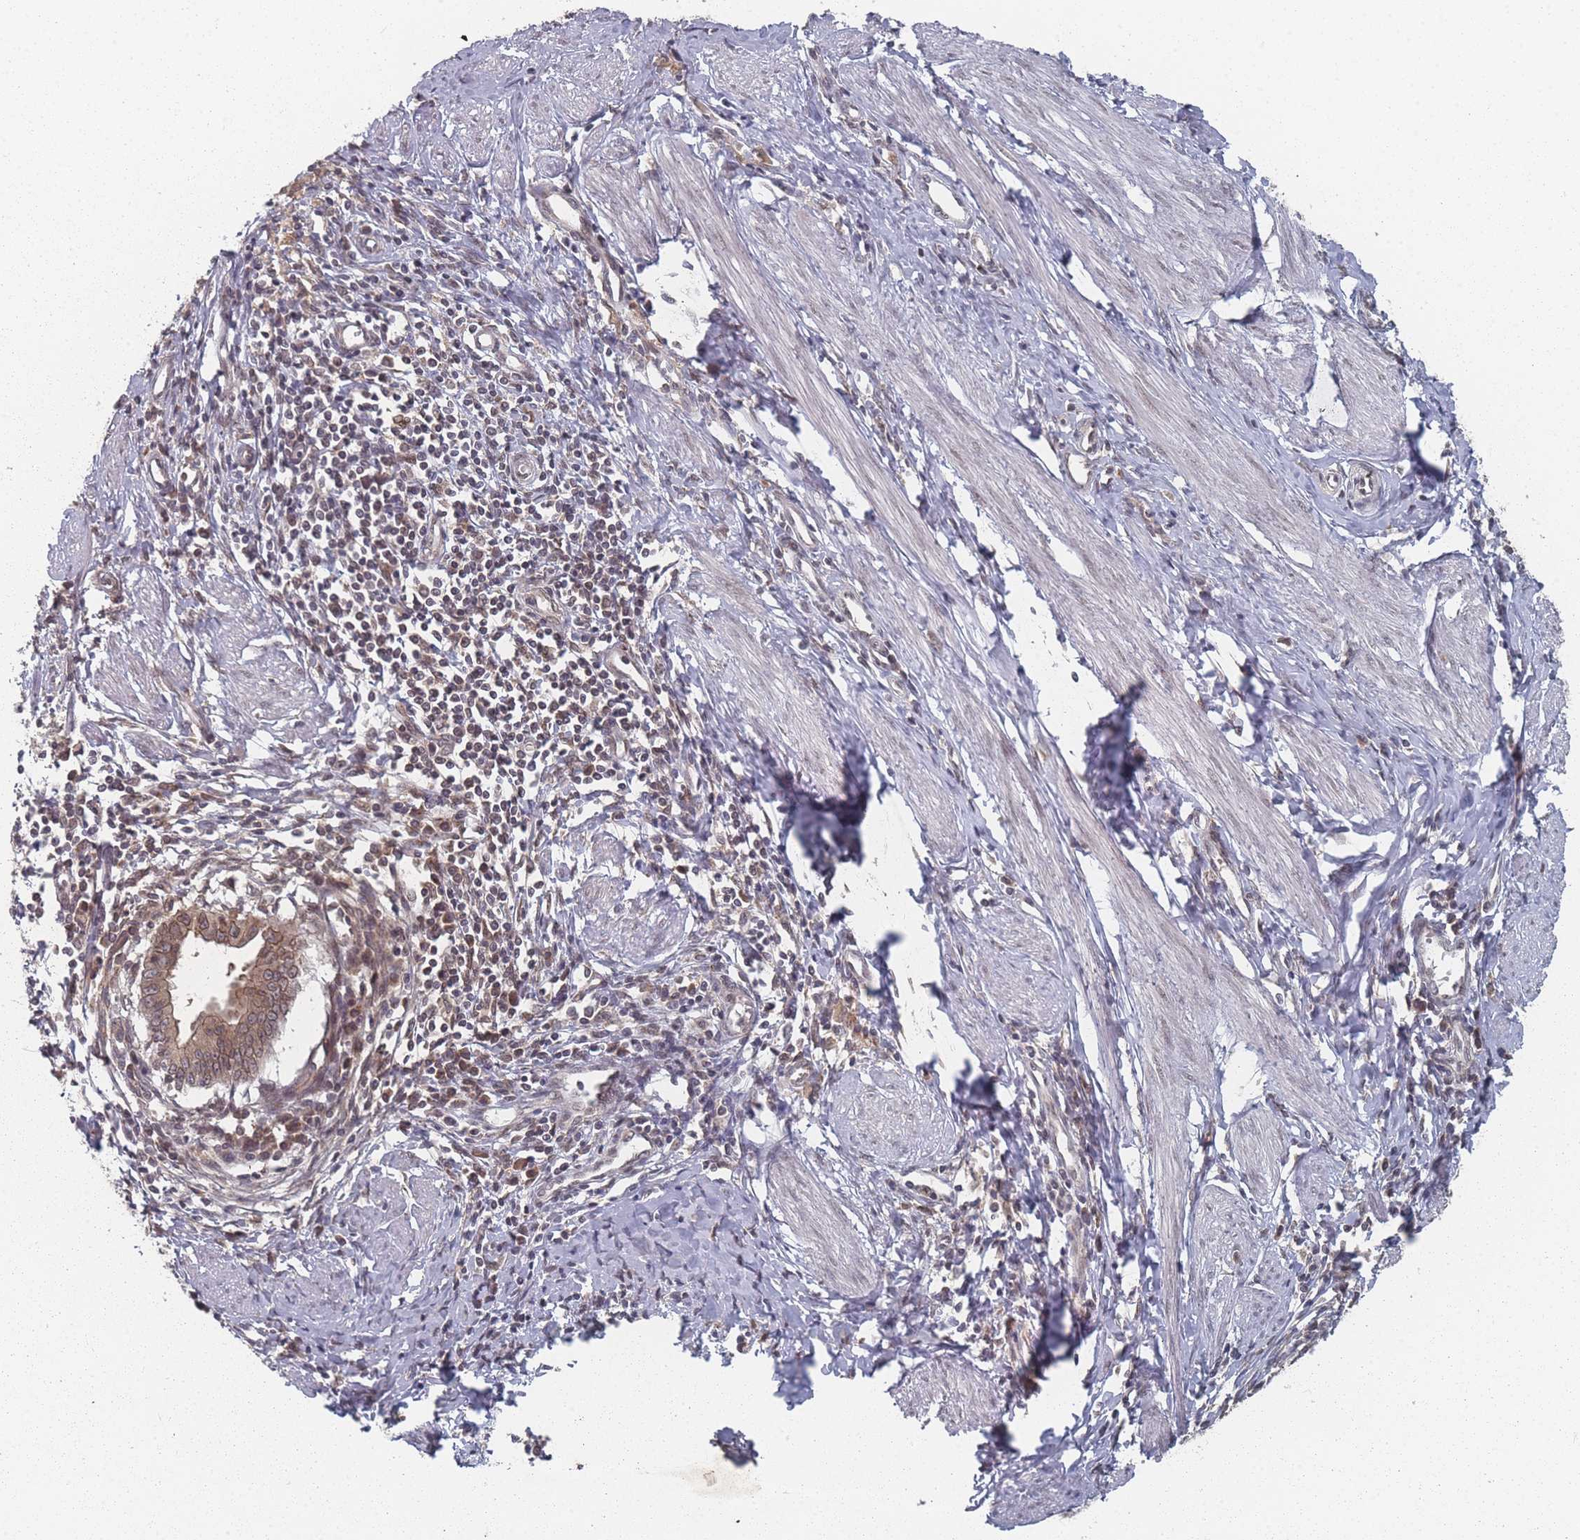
{"staining": {"intensity": "weak", "quantity": ">75%", "location": "cytoplasmic/membranous,nuclear"}, "tissue": "cervical cancer", "cell_type": "Tumor cells", "image_type": "cancer", "snomed": [{"axis": "morphology", "description": "Adenocarcinoma, NOS"}, {"axis": "topography", "description": "Cervix"}], "caption": "IHC of human adenocarcinoma (cervical) reveals low levels of weak cytoplasmic/membranous and nuclear expression in about >75% of tumor cells.", "gene": "TBC1D25", "patient": {"sex": "female", "age": 36}}